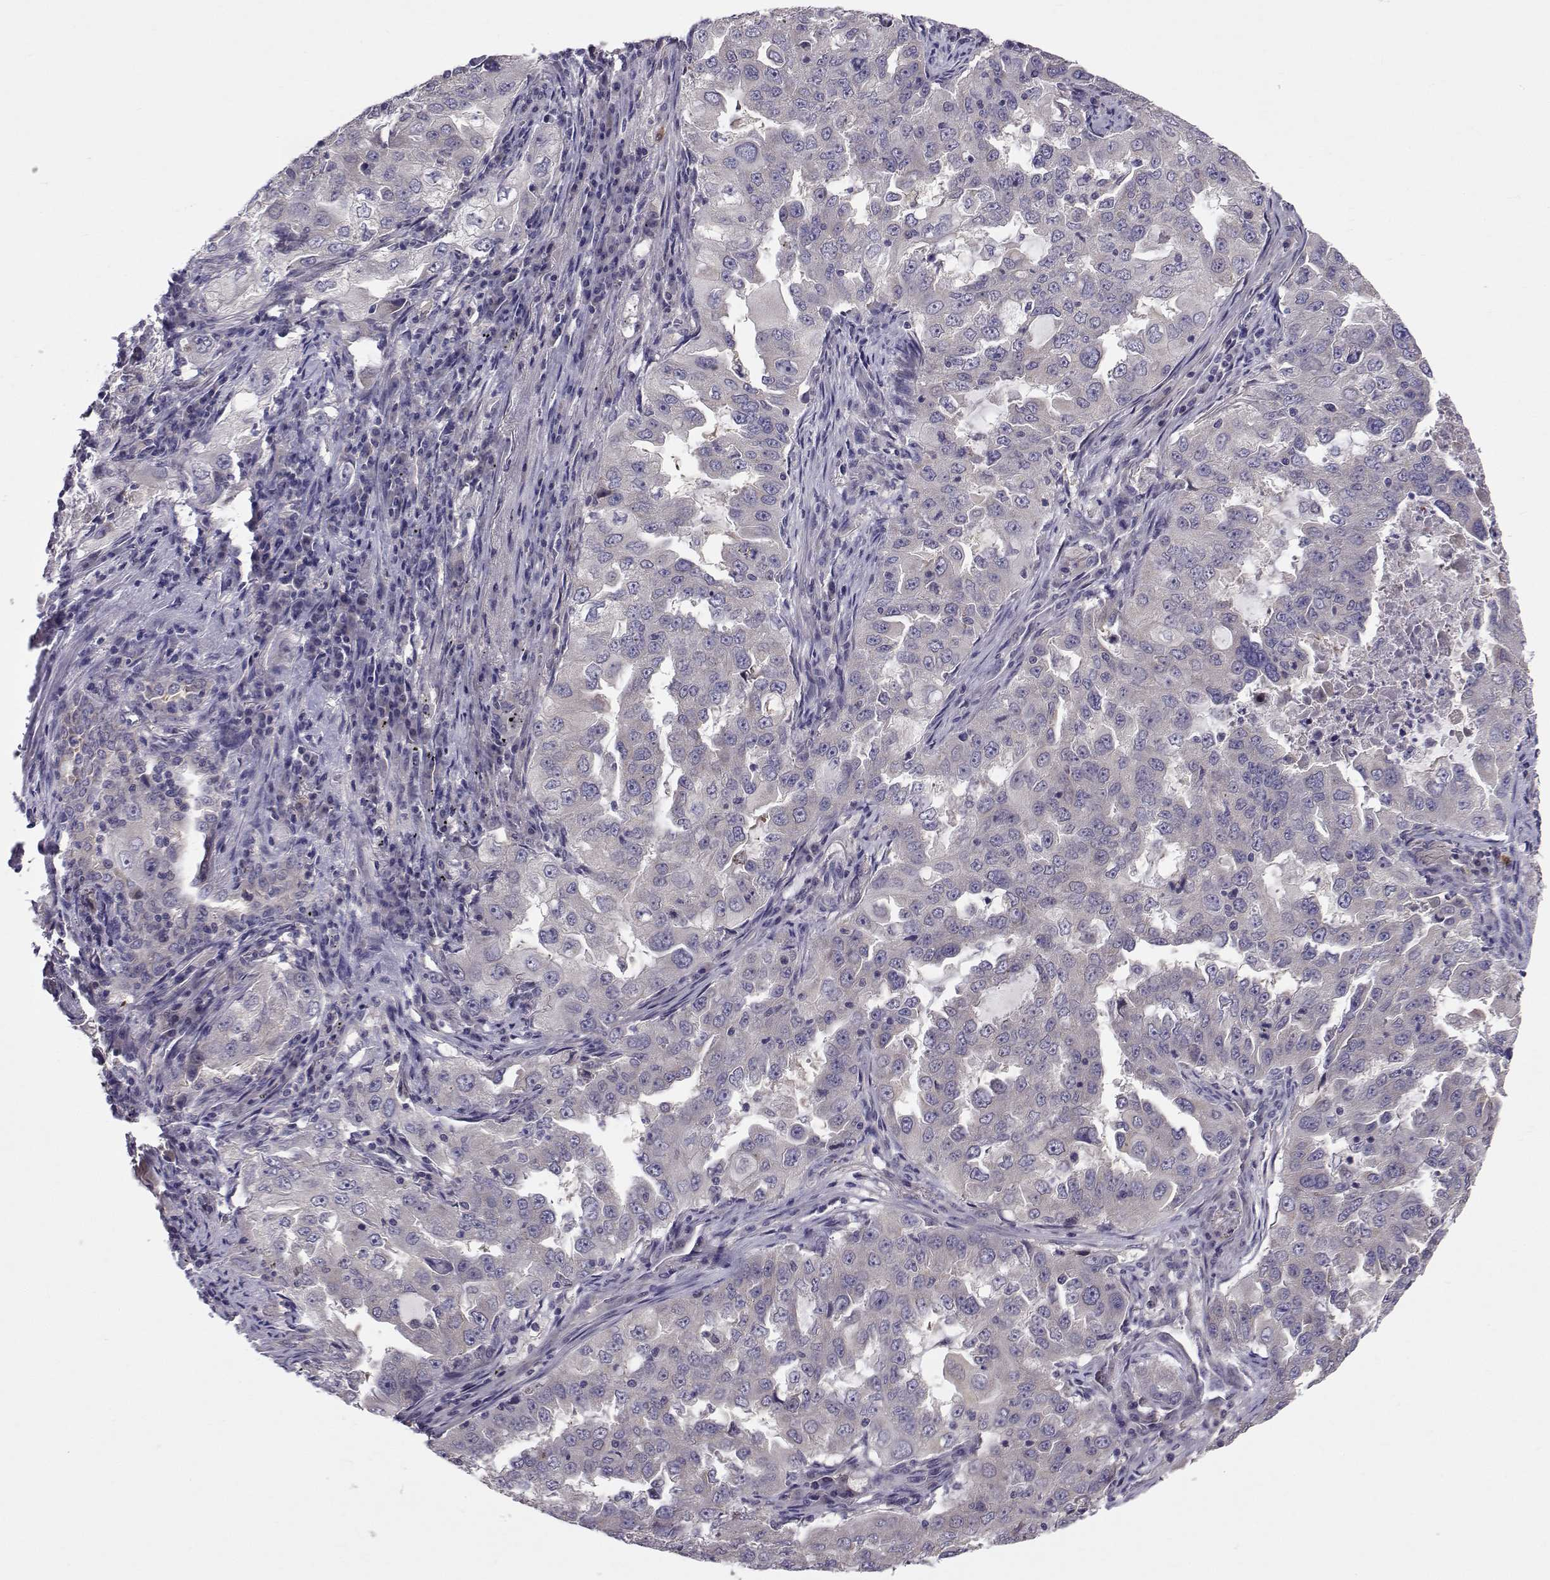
{"staining": {"intensity": "negative", "quantity": "none", "location": "none"}, "tissue": "lung cancer", "cell_type": "Tumor cells", "image_type": "cancer", "snomed": [{"axis": "morphology", "description": "Adenocarcinoma, NOS"}, {"axis": "topography", "description": "Lung"}], "caption": "IHC of lung cancer (adenocarcinoma) reveals no positivity in tumor cells.", "gene": "PEX5L", "patient": {"sex": "female", "age": 61}}